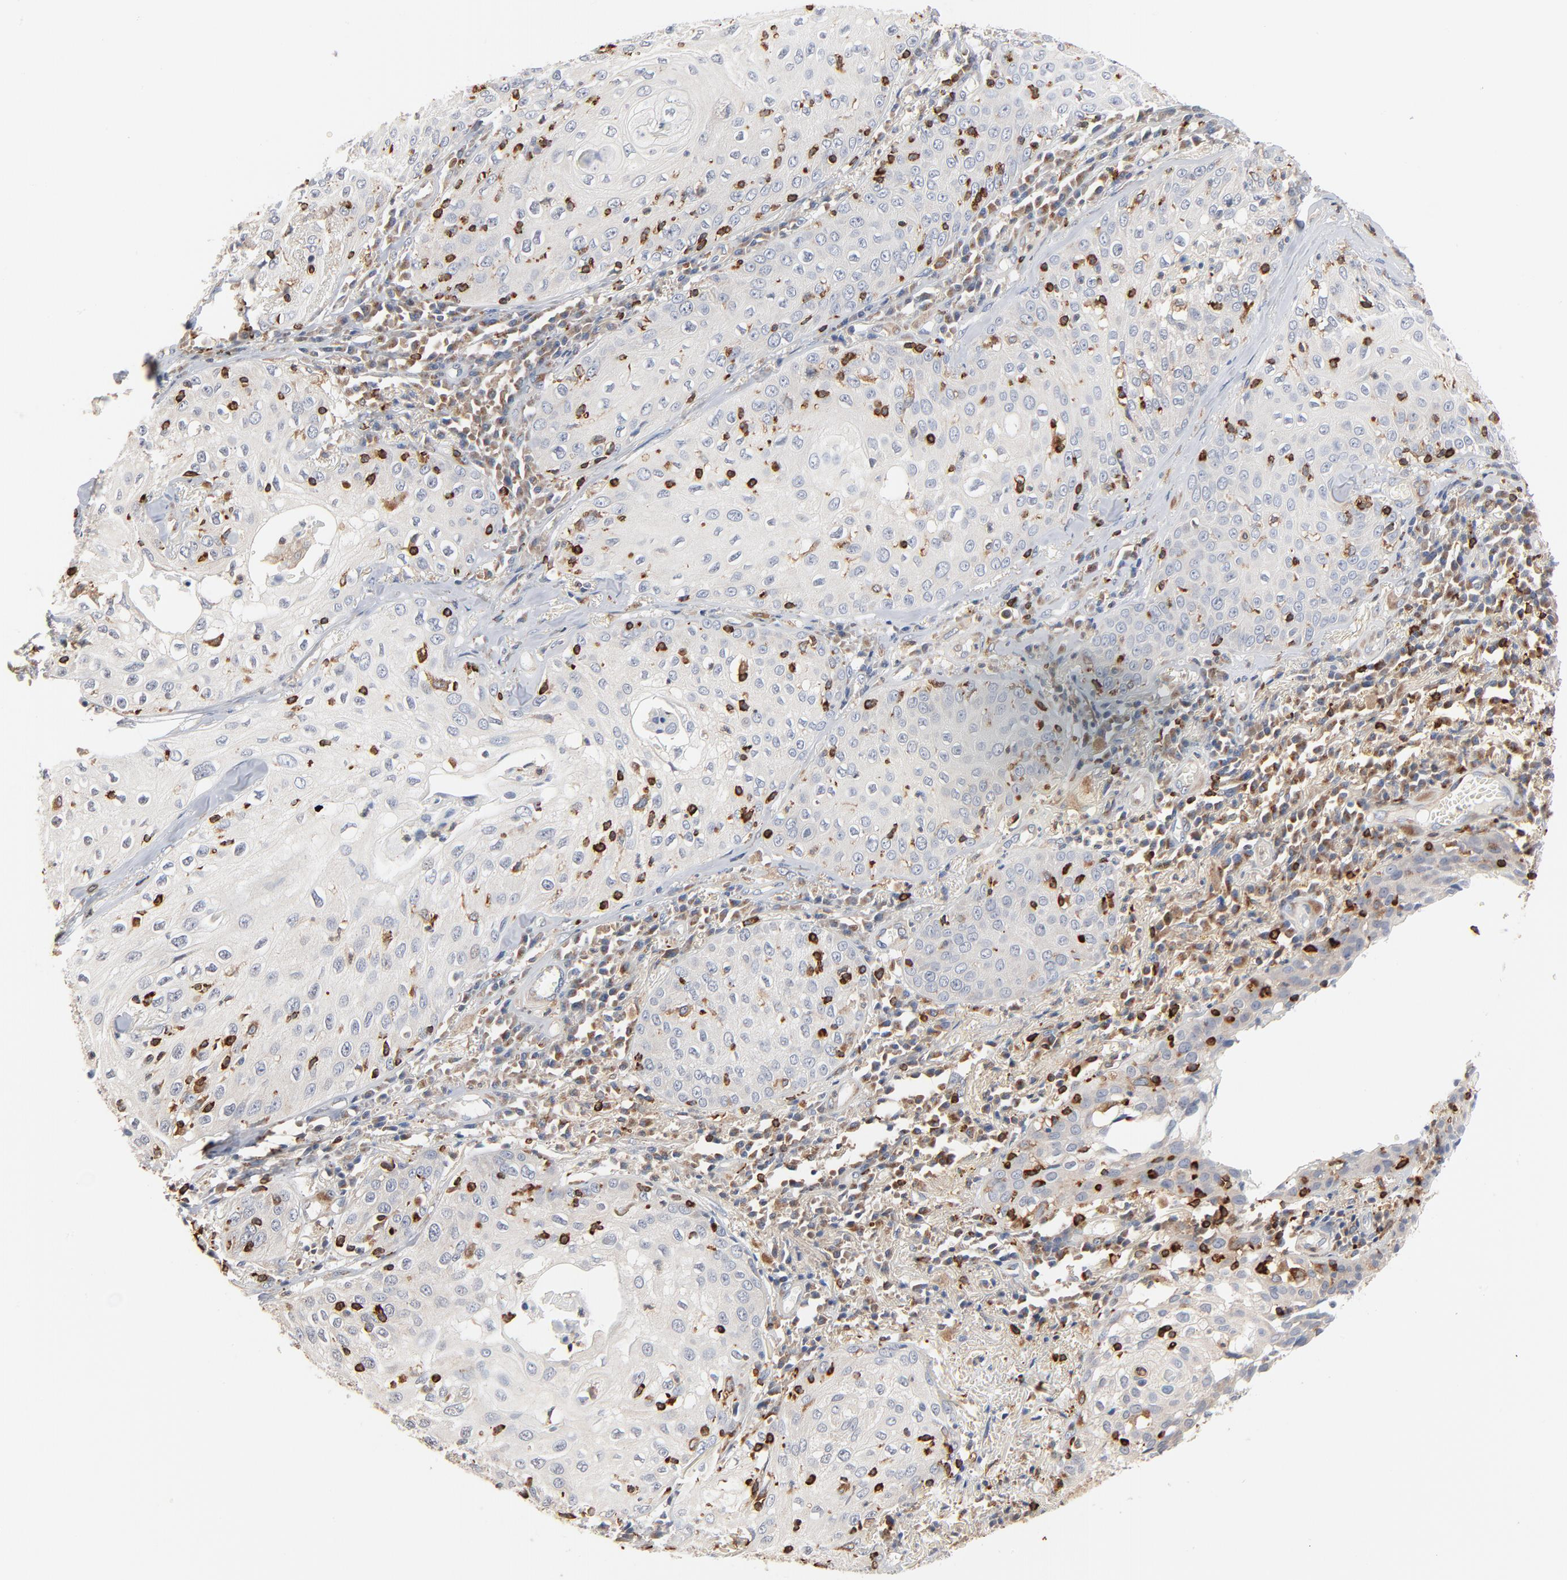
{"staining": {"intensity": "negative", "quantity": "none", "location": "none"}, "tissue": "skin cancer", "cell_type": "Tumor cells", "image_type": "cancer", "snomed": [{"axis": "morphology", "description": "Squamous cell carcinoma, NOS"}, {"axis": "topography", "description": "Skin"}], "caption": "An image of human squamous cell carcinoma (skin) is negative for staining in tumor cells.", "gene": "SH3KBP1", "patient": {"sex": "male", "age": 65}}